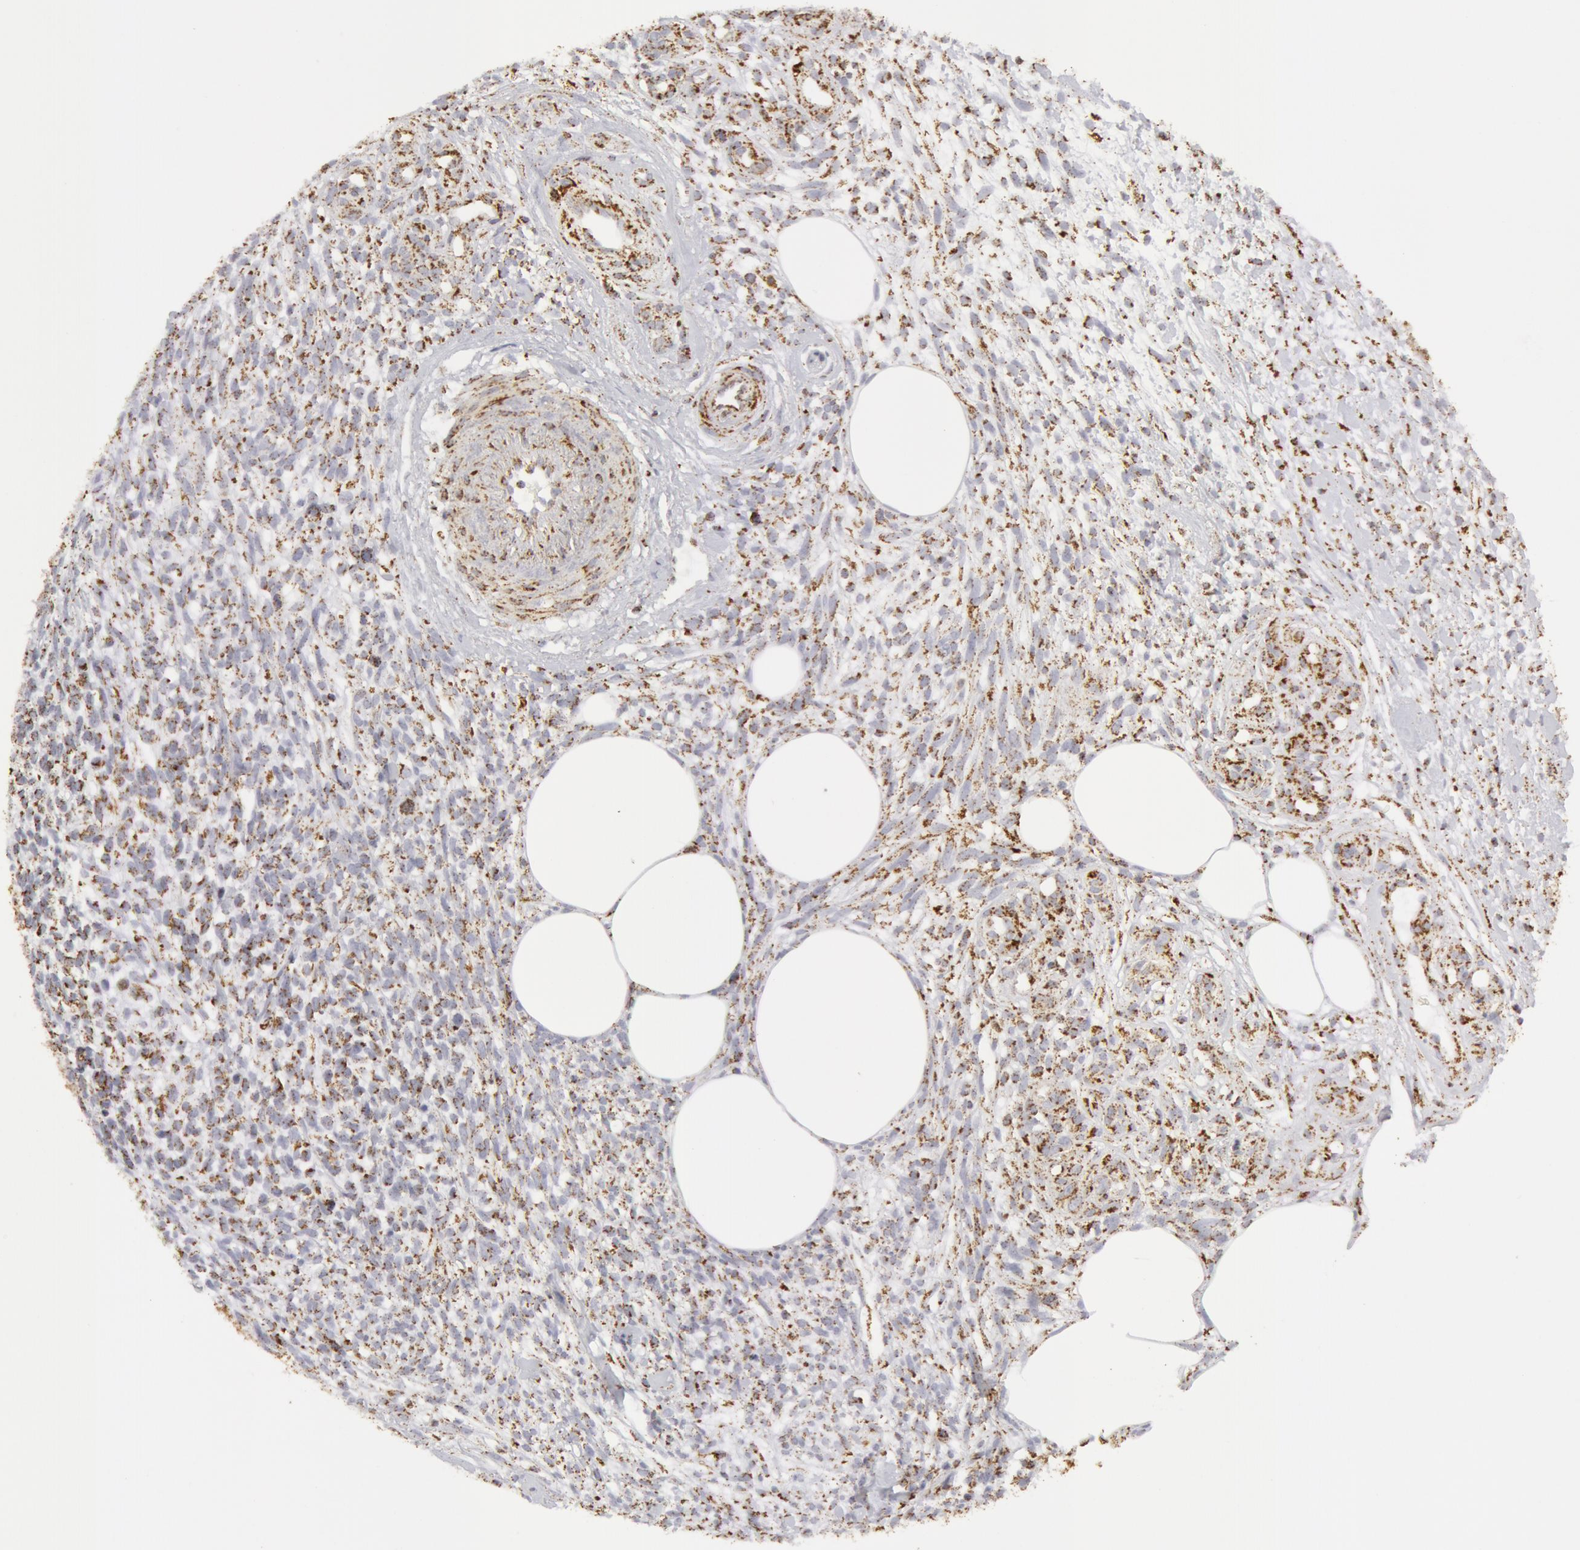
{"staining": {"intensity": "moderate", "quantity": ">75%", "location": "cytoplasmic/membranous"}, "tissue": "melanoma", "cell_type": "Tumor cells", "image_type": "cancer", "snomed": [{"axis": "morphology", "description": "Malignant melanoma, NOS"}, {"axis": "topography", "description": "Skin"}], "caption": "A brown stain highlights moderate cytoplasmic/membranous expression of a protein in malignant melanoma tumor cells.", "gene": "ATP5F1B", "patient": {"sex": "female", "age": 85}}